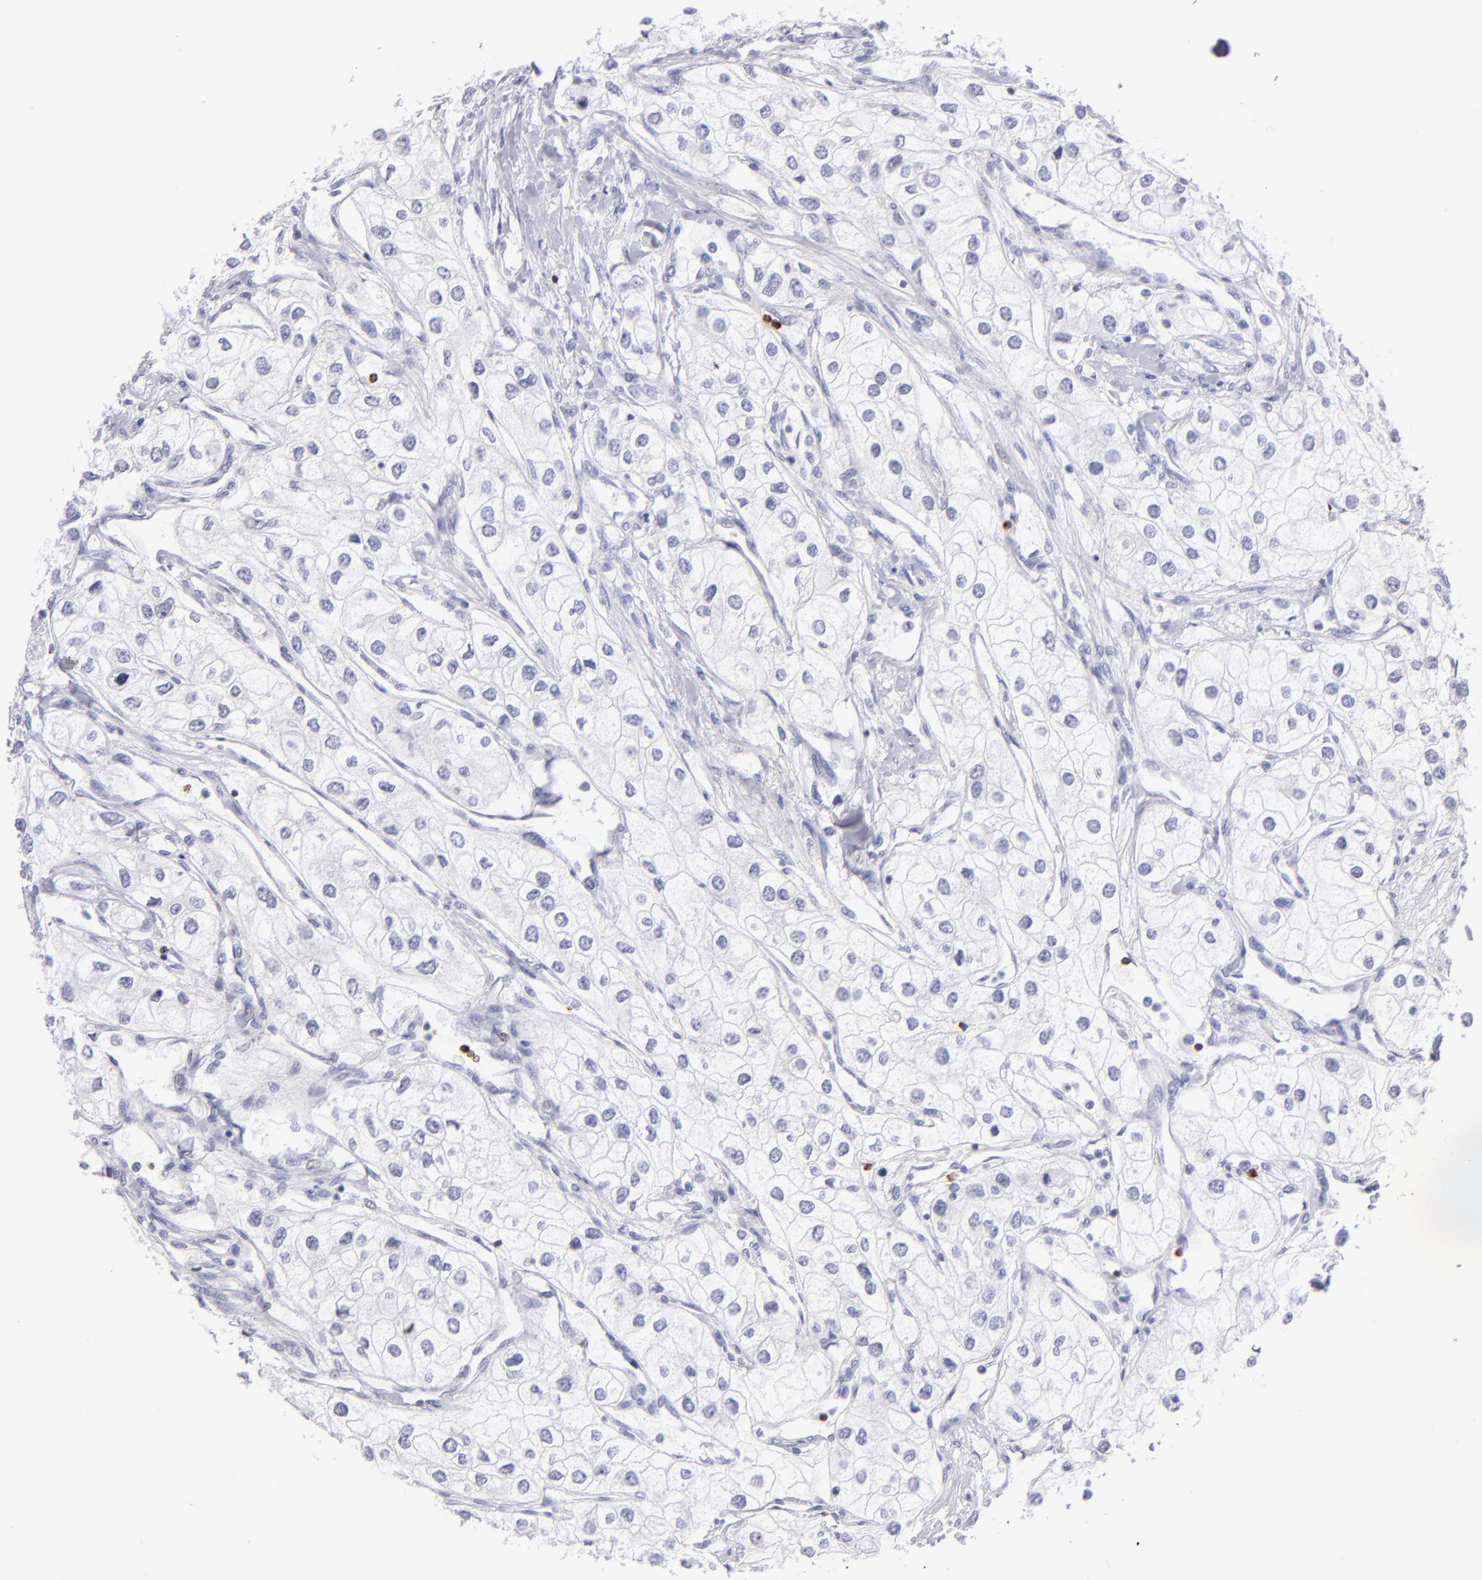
{"staining": {"intensity": "negative", "quantity": "none", "location": "none"}, "tissue": "renal cancer", "cell_type": "Tumor cells", "image_type": "cancer", "snomed": [{"axis": "morphology", "description": "Adenocarcinoma, NOS"}, {"axis": "topography", "description": "Kidney"}], "caption": "This is an immunohistochemistry histopathology image of human renal adenocarcinoma. There is no staining in tumor cells.", "gene": "PRF1", "patient": {"sex": "male", "age": 57}}